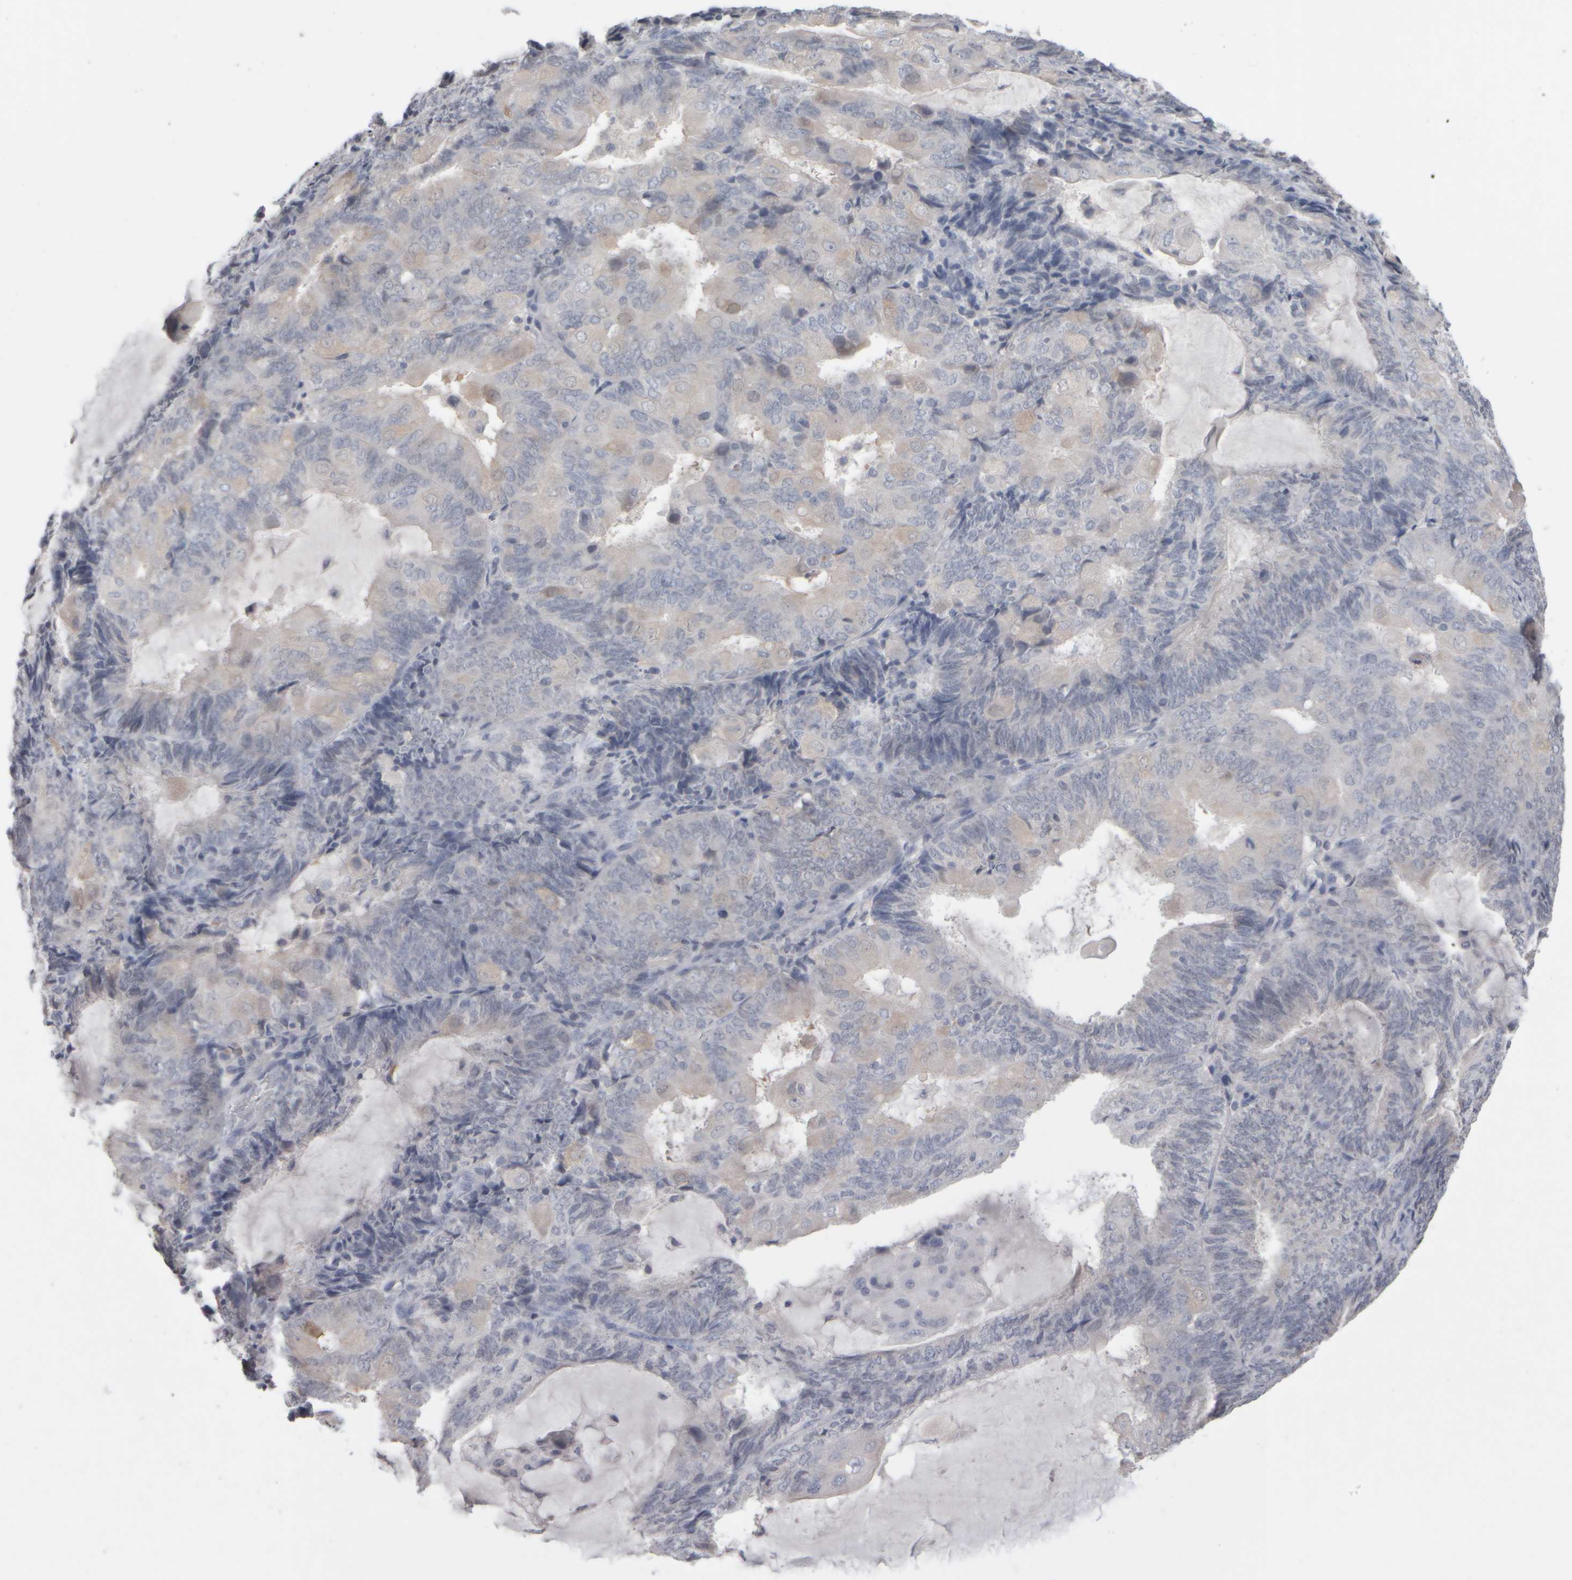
{"staining": {"intensity": "negative", "quantity": "none", "location": "none"}, "tissue": "endometrial cancer", "cell_type": "Tumor cells", "image_type": "cancer", "snomed": [{"axis": "morphology", "description": "Adenocarcinoma, NOS"}, {"axis": "topography", "description": "Endometrium"}], "caption": "A histopathology image of human endometrial cancer (adenocarcinoma) is negative for staining in tumor cells.", "gene": "EPHX2", "patient": {"sex": "female", "age": 81}}